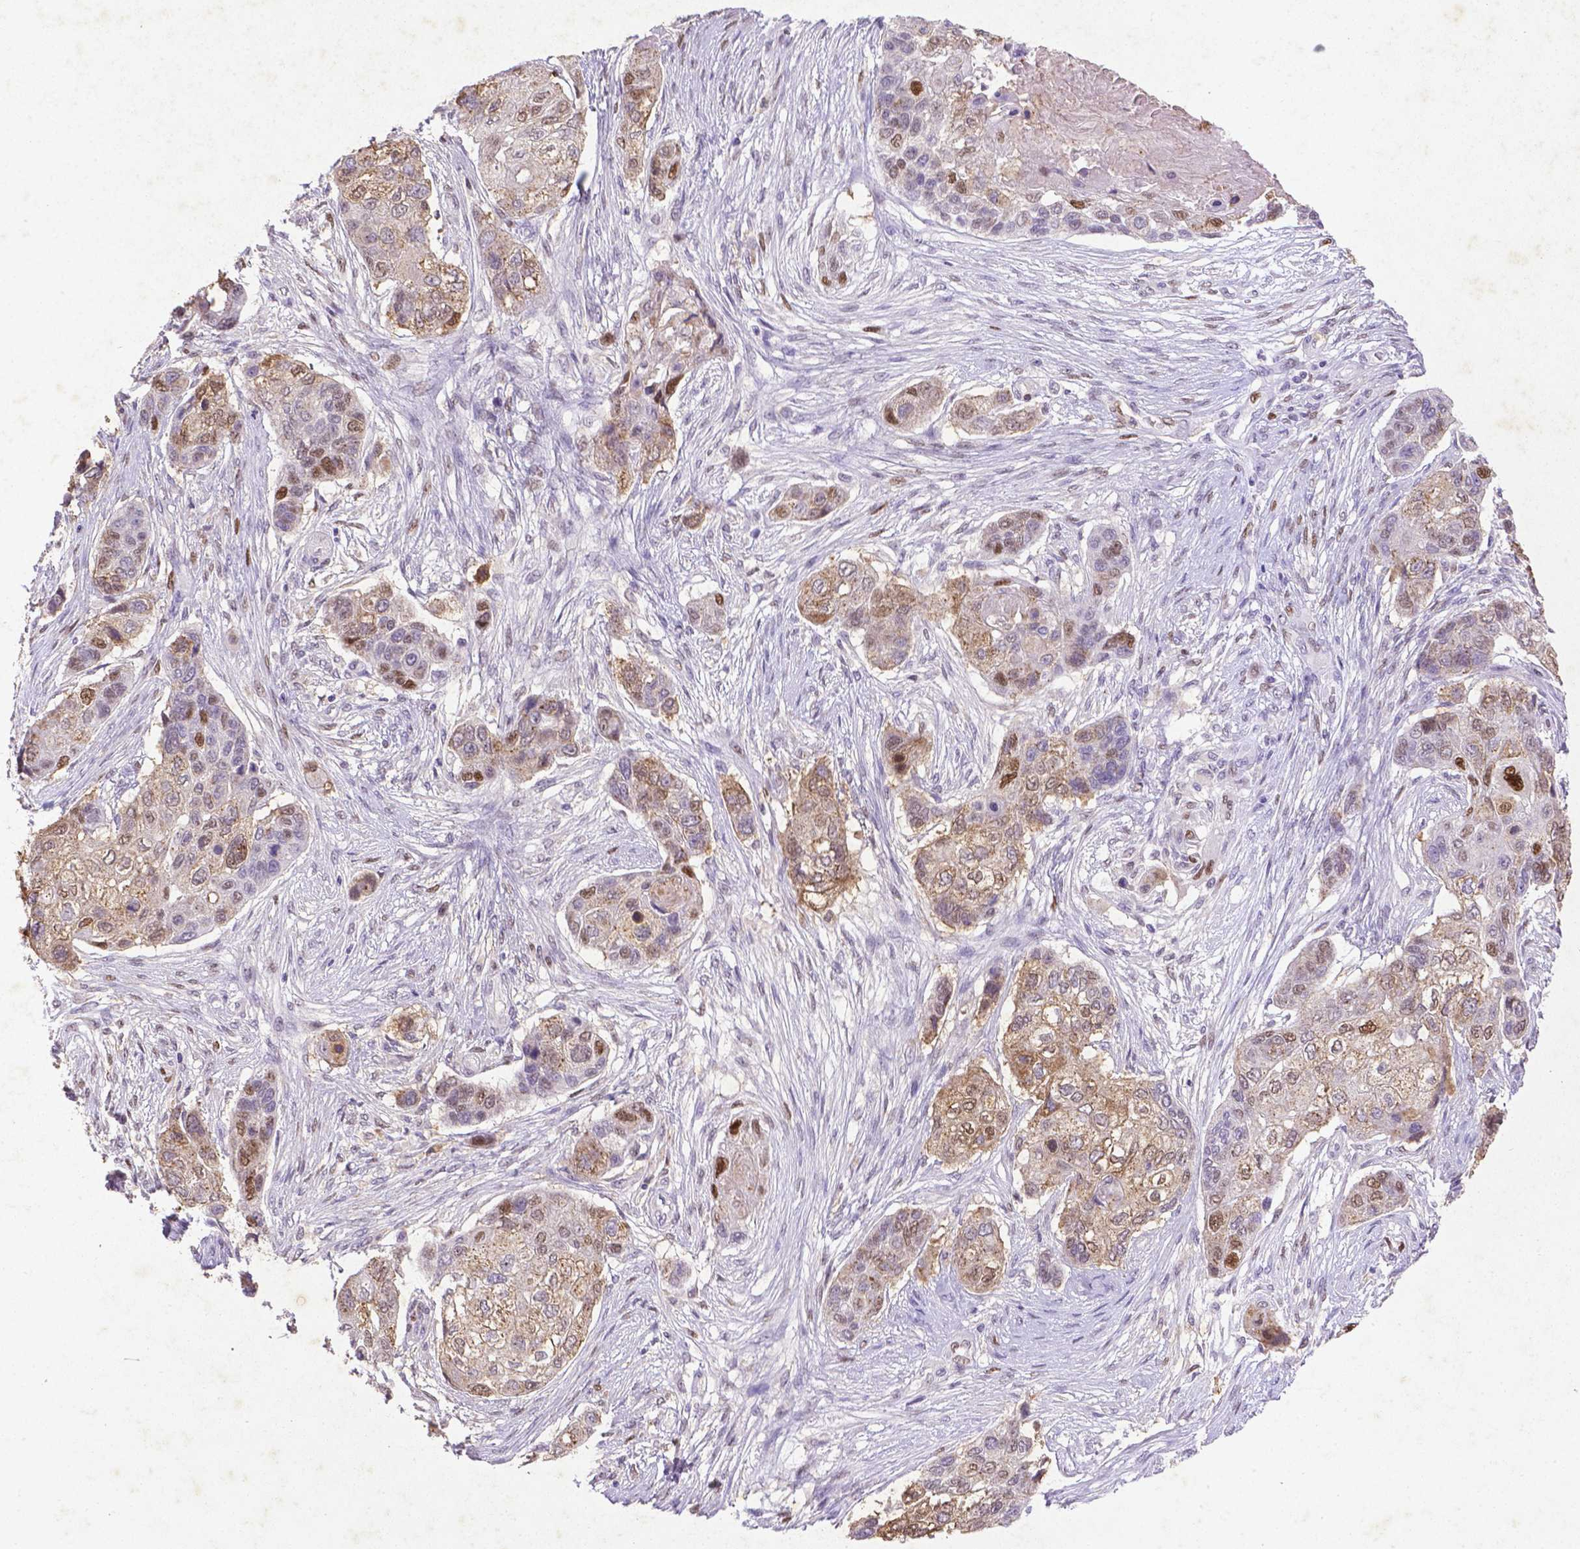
{"staining": {"intensity": "moderate", "quantity": "25%-75%", "location": "cytoplasmic/membranous,nuclear"}, "tissue": "lung cancer", "cell_type": "Tumor cells", "image_type": "cancer", "snomed": [{"axis": "morphology", "description": "Squamous cell carcinoma, NOS"}, {"axis": "topography", "description": "Lung"}], "caption": "Immunohistochemical staining of lung cancer (squamous cell carcinoma) displays moderate cytoplasmic/membranous and nuclear protein expression in about 25%-75% of tumor cells. The protein of interest is shown in brown color, while the nuclei are stained blue.", "gene": "CDKN1A", "patient": {"sex": "male", "age": 69}}